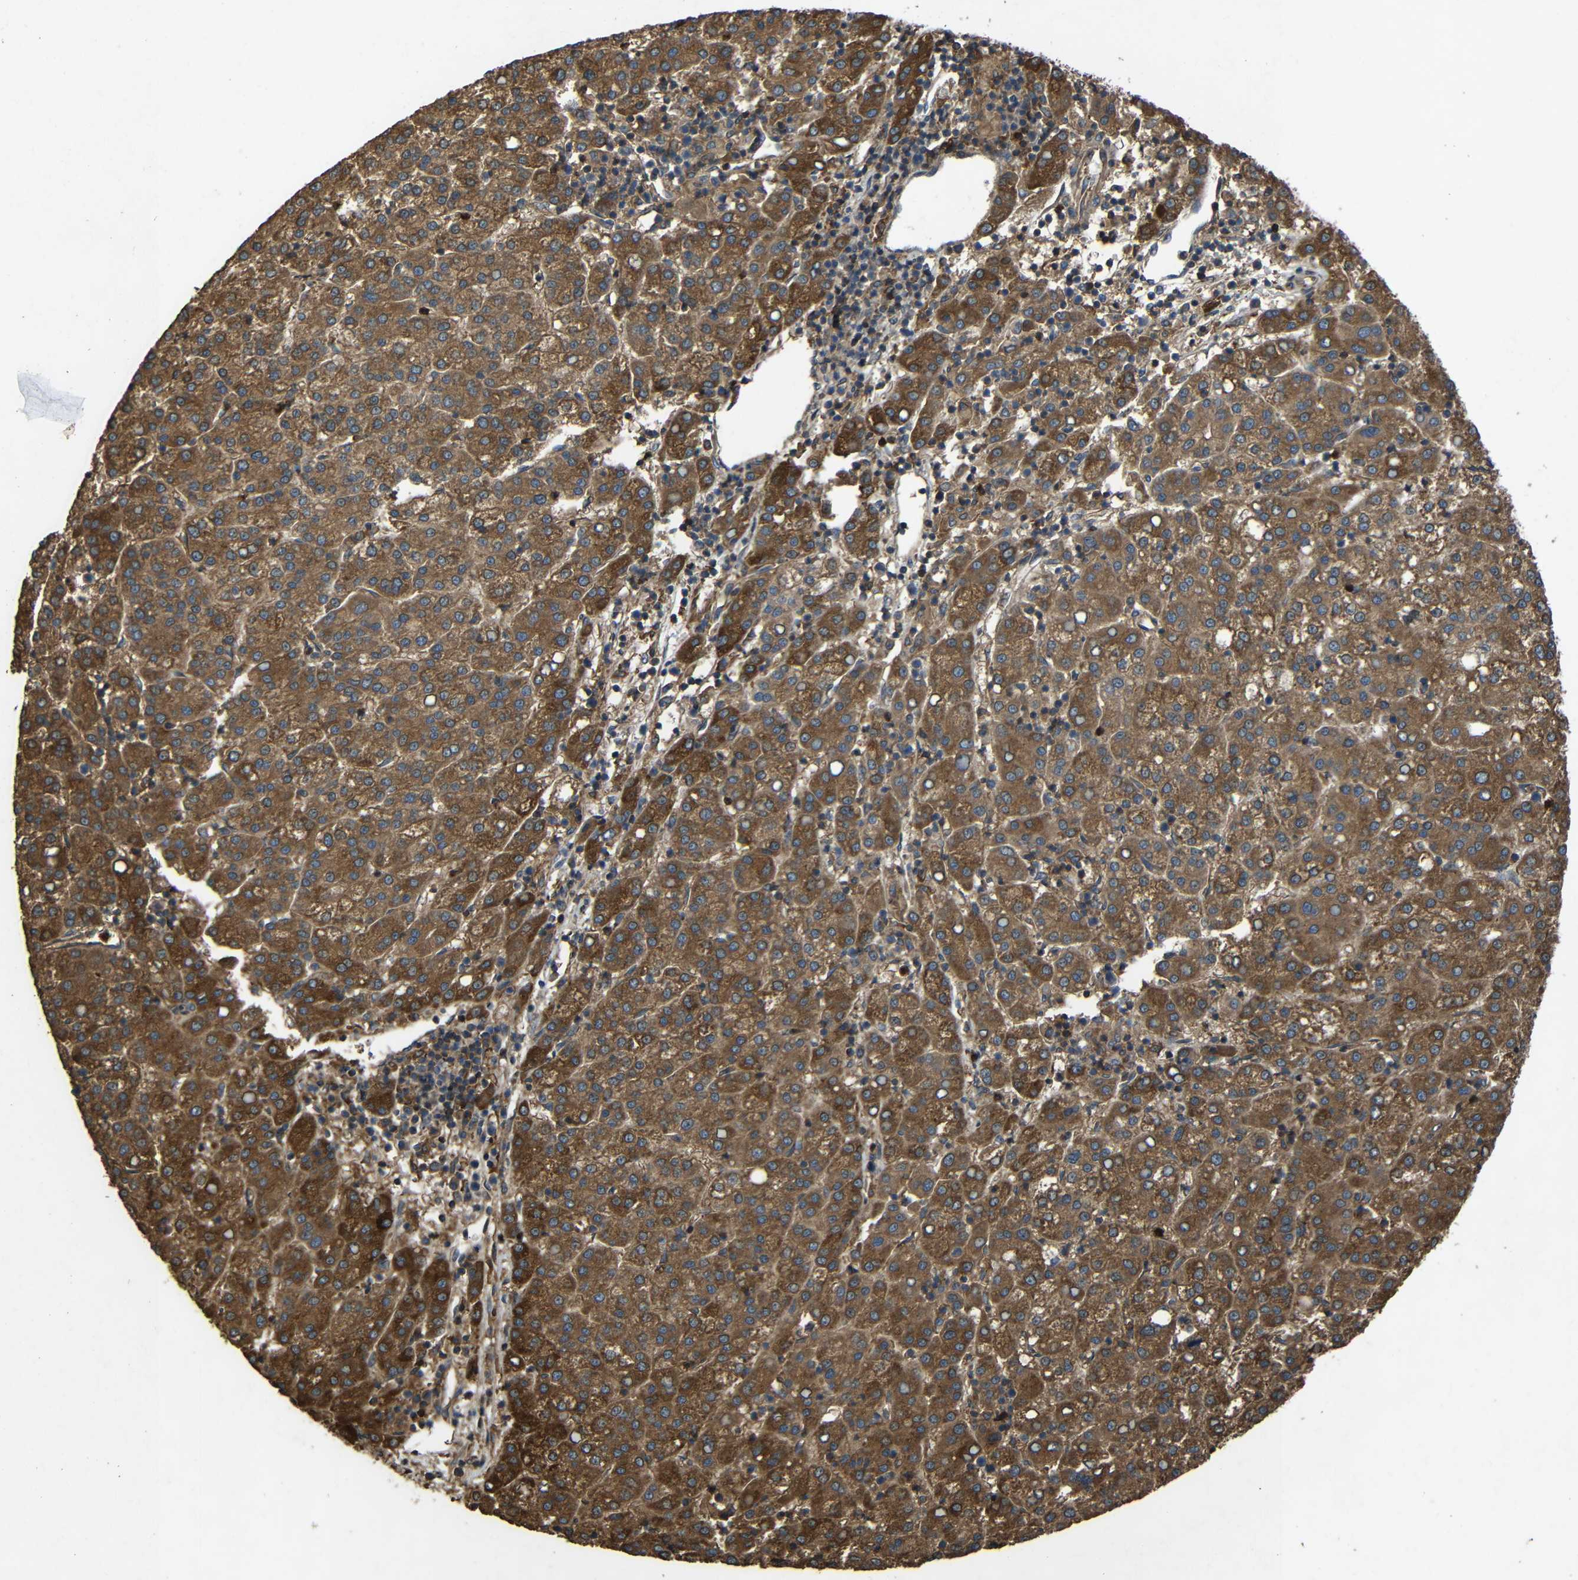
{"staining": {"intensity": "moderate", "quantity": ">75%", "location": "cytoplasmic/membranous"}, "tissue": "liver cancer", "cell_type": "Tumor cells", "image_type": "cancer", "snomed": [{"axis": "morphology", "description": "Carcinoma, Hepatocellular, NOS"}, {"axis": "topography", "description": "Liver"}], "caption": "Immunohistochemical staining of human hepatocellular carcinoma (liver) shows medium levels of moderate cytoplasmic/membranous protein staining in approximately >75% of tumor cells. The staining was performed using DAB (3,3'-diaminobenzidine) to visualize the protein expression in brown, while the nuclei were stained in blue with hematoxylin (Magnification: 20x).", "gene": "TREM2", "patient": {"sex": "female", "age": 58}}